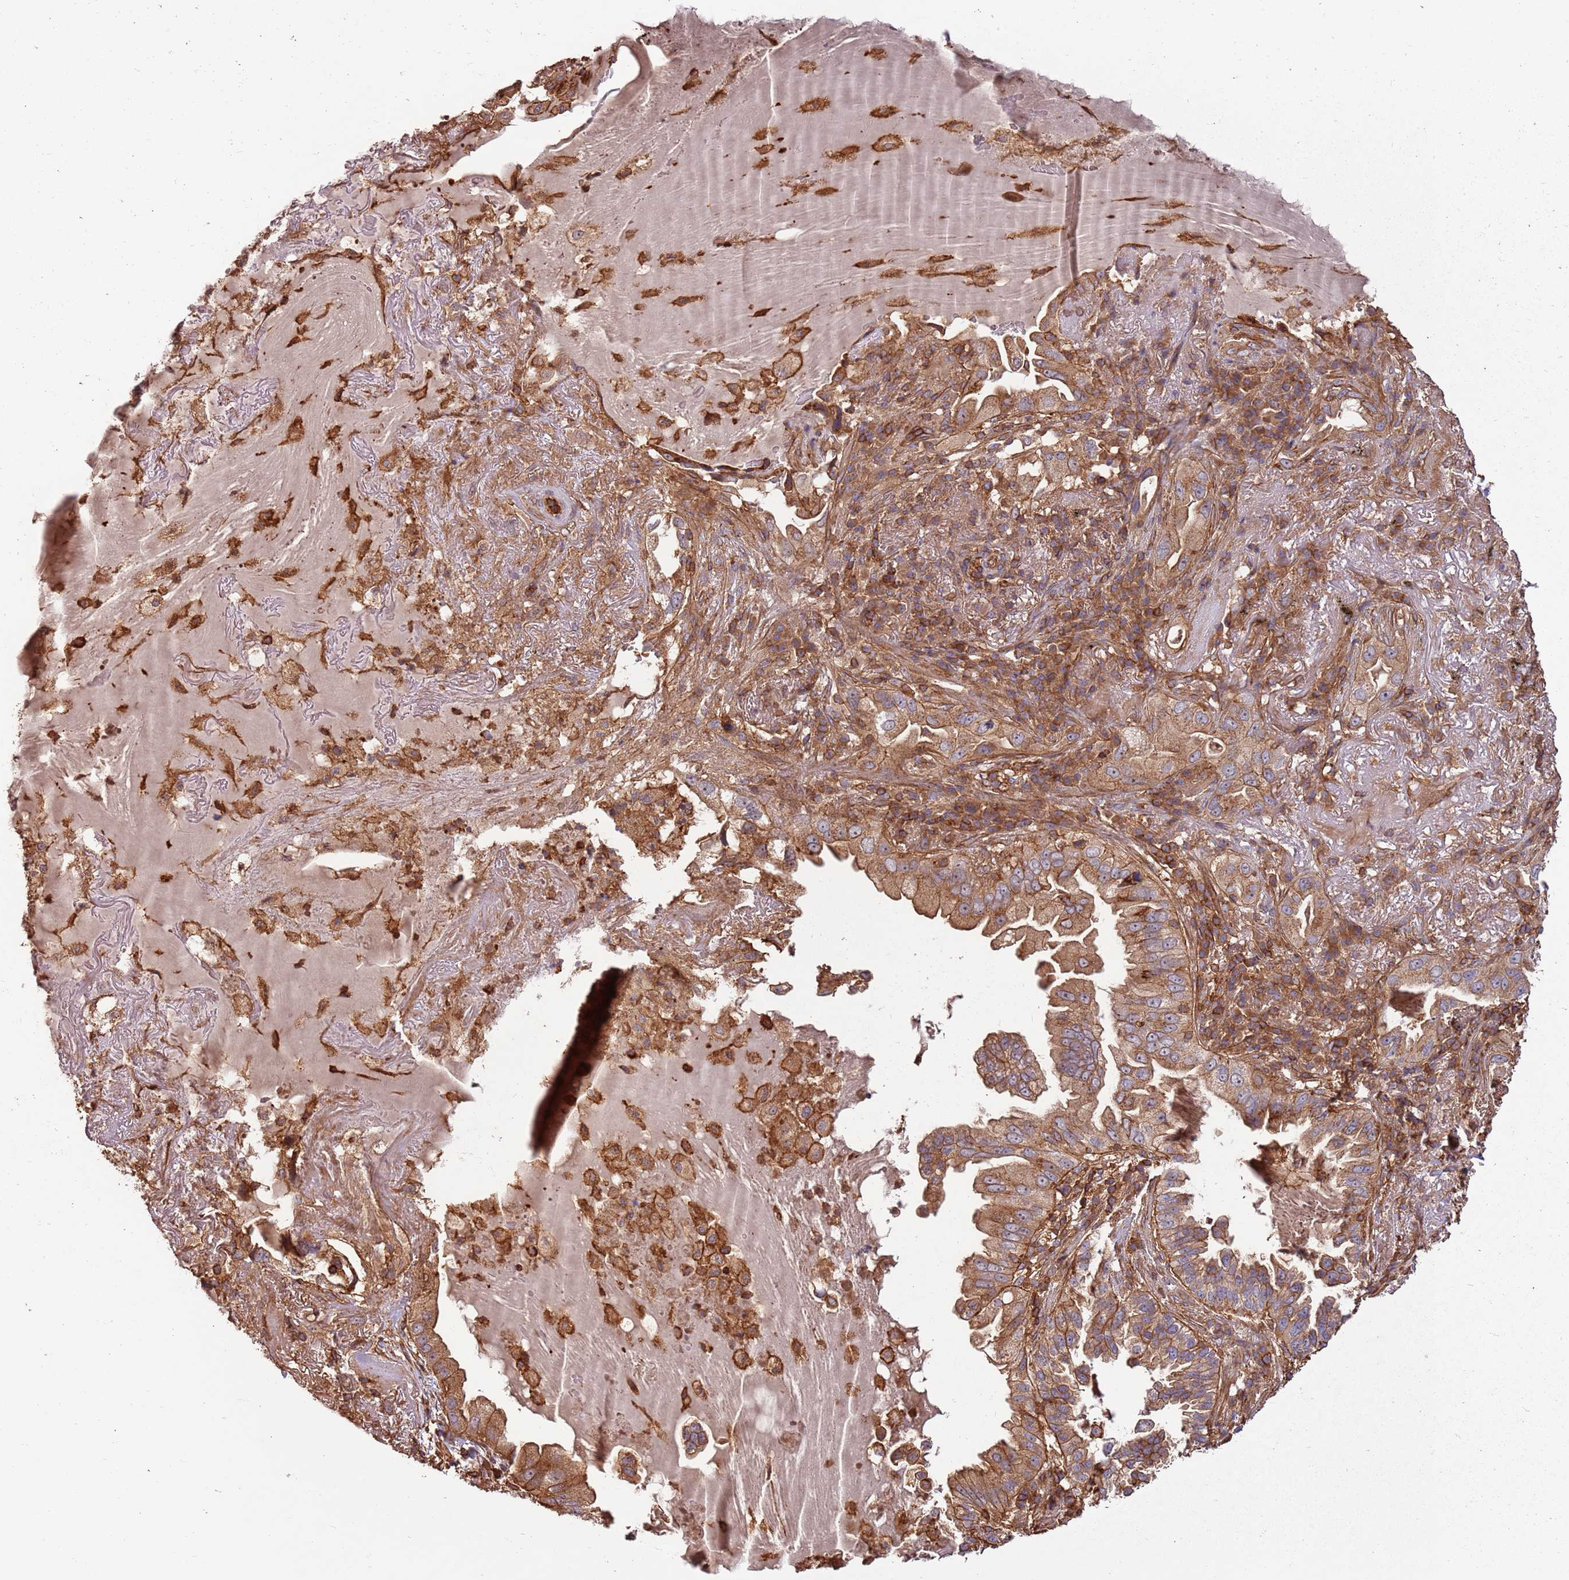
{"staining": {"intensity": "moderate", "quantity": ">75%", "location": "cytoplasmic/membranous"}, "tissue": "lung cancer", "cell_type": "Tumor cells", "image_type": "cancer", "snomed": [{"axis": "morphology", "description": "Adenocarcinoma, NOS"}, {"axis": "topography", "description": "Lung"}], "caption": "Human lung adenocarcinoma stained with a protein marker reveals moderate staining in tumor cells.", "gene": "ACVR2A", "patient": {"sex": "female", "age": 69}}